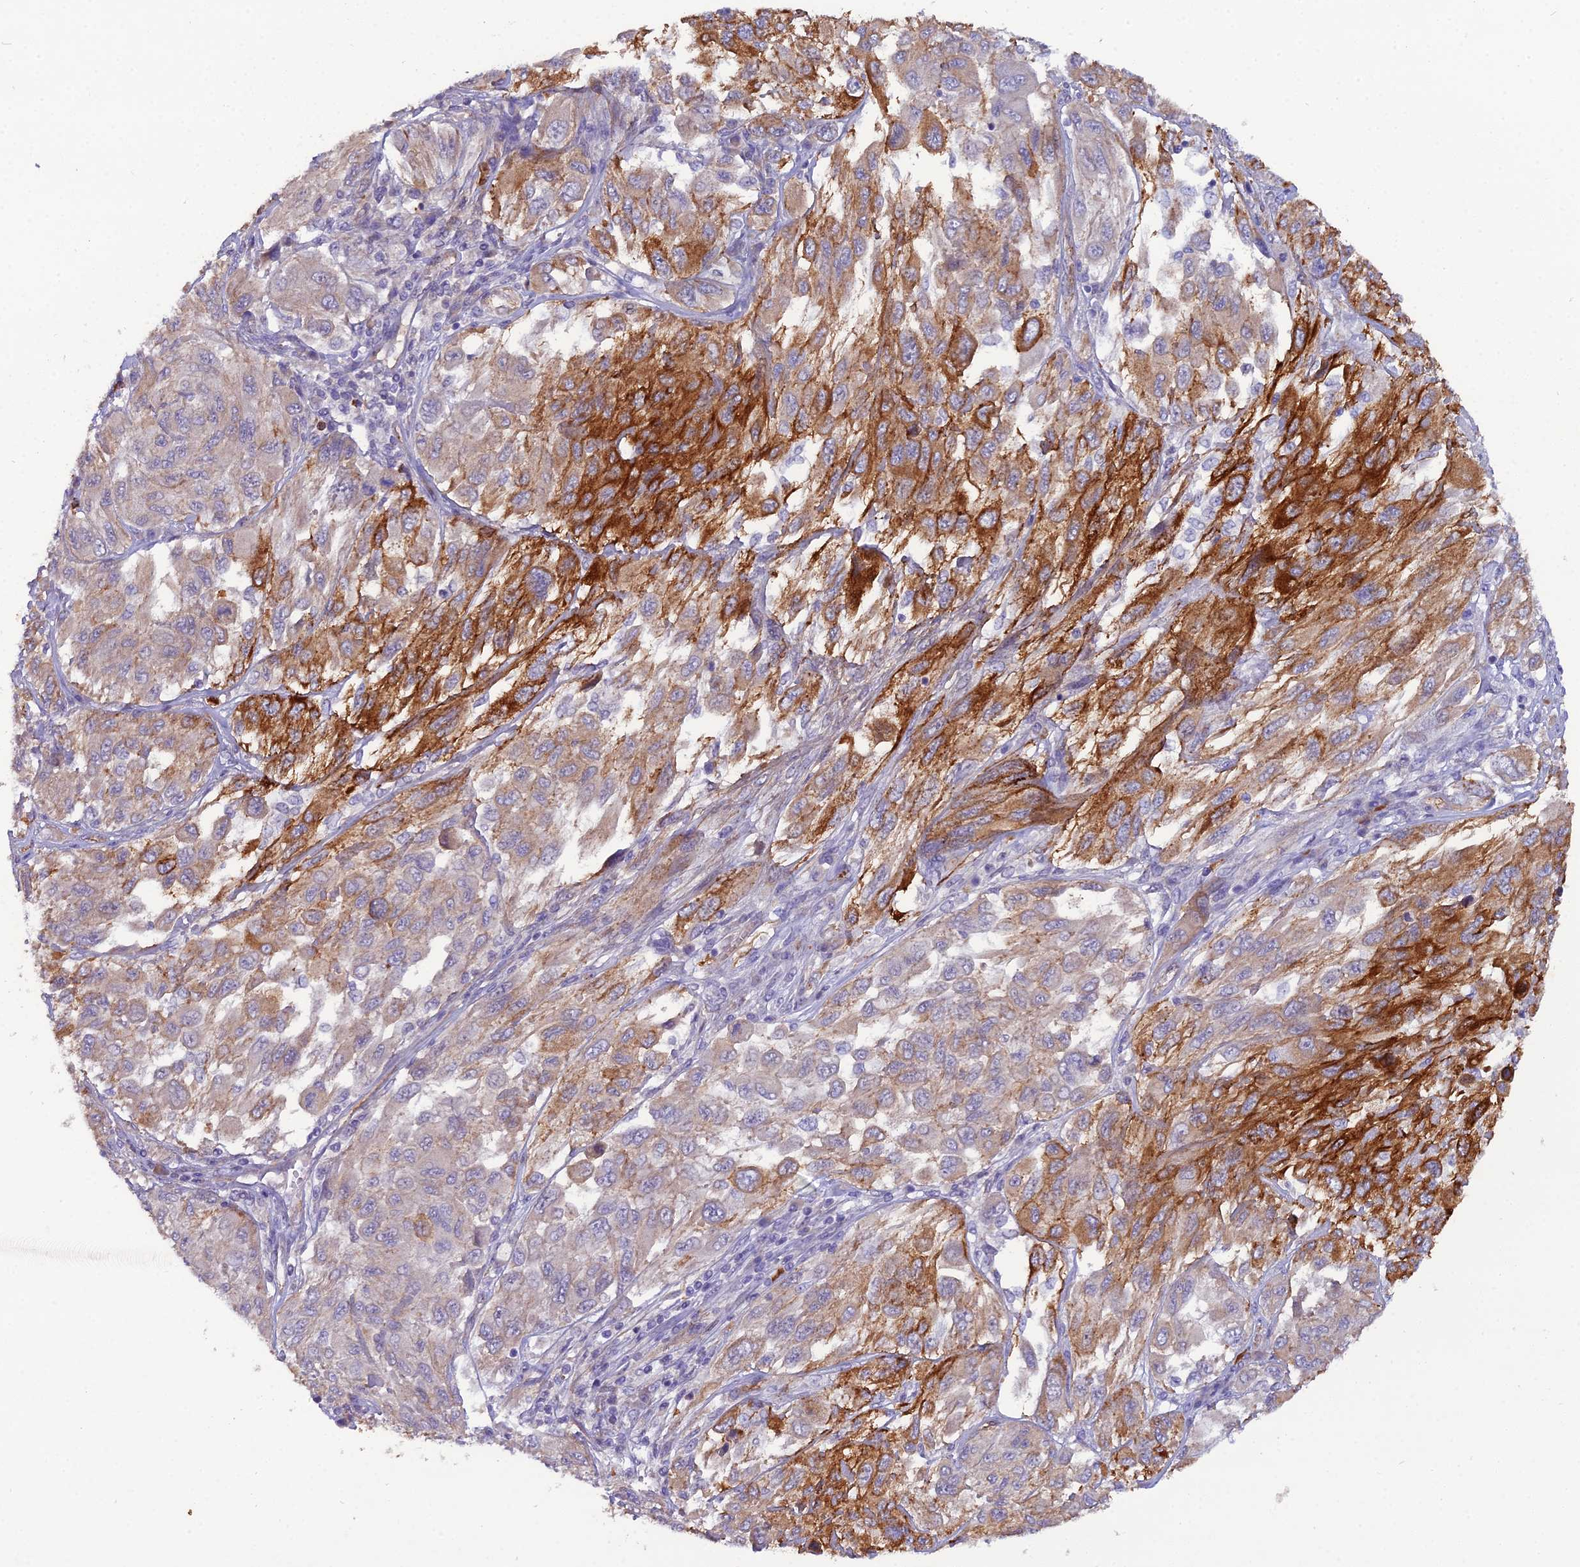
{"staining": {"intensity": "strong", "quantity": "<25%", "location": "cytoplasmic/membranous"}, "tissue": "melanoma", "cell_type": "Tumor cells", "image_type": "cancer", "snomed": [{"axis": "morphology", "description": "Malignant melanoma, NOS"}, {"axis": "topography", "description": "Skin"}], "caption": "DAB (3,3'-diaminobenzidine) immunohistochemical staining of melanoma shows strong cytoplasmic/membranous protein expression in about <25% of tumor cells.", "gene": "CFAP47", "patient": {"sex": "female", "age": 91}}